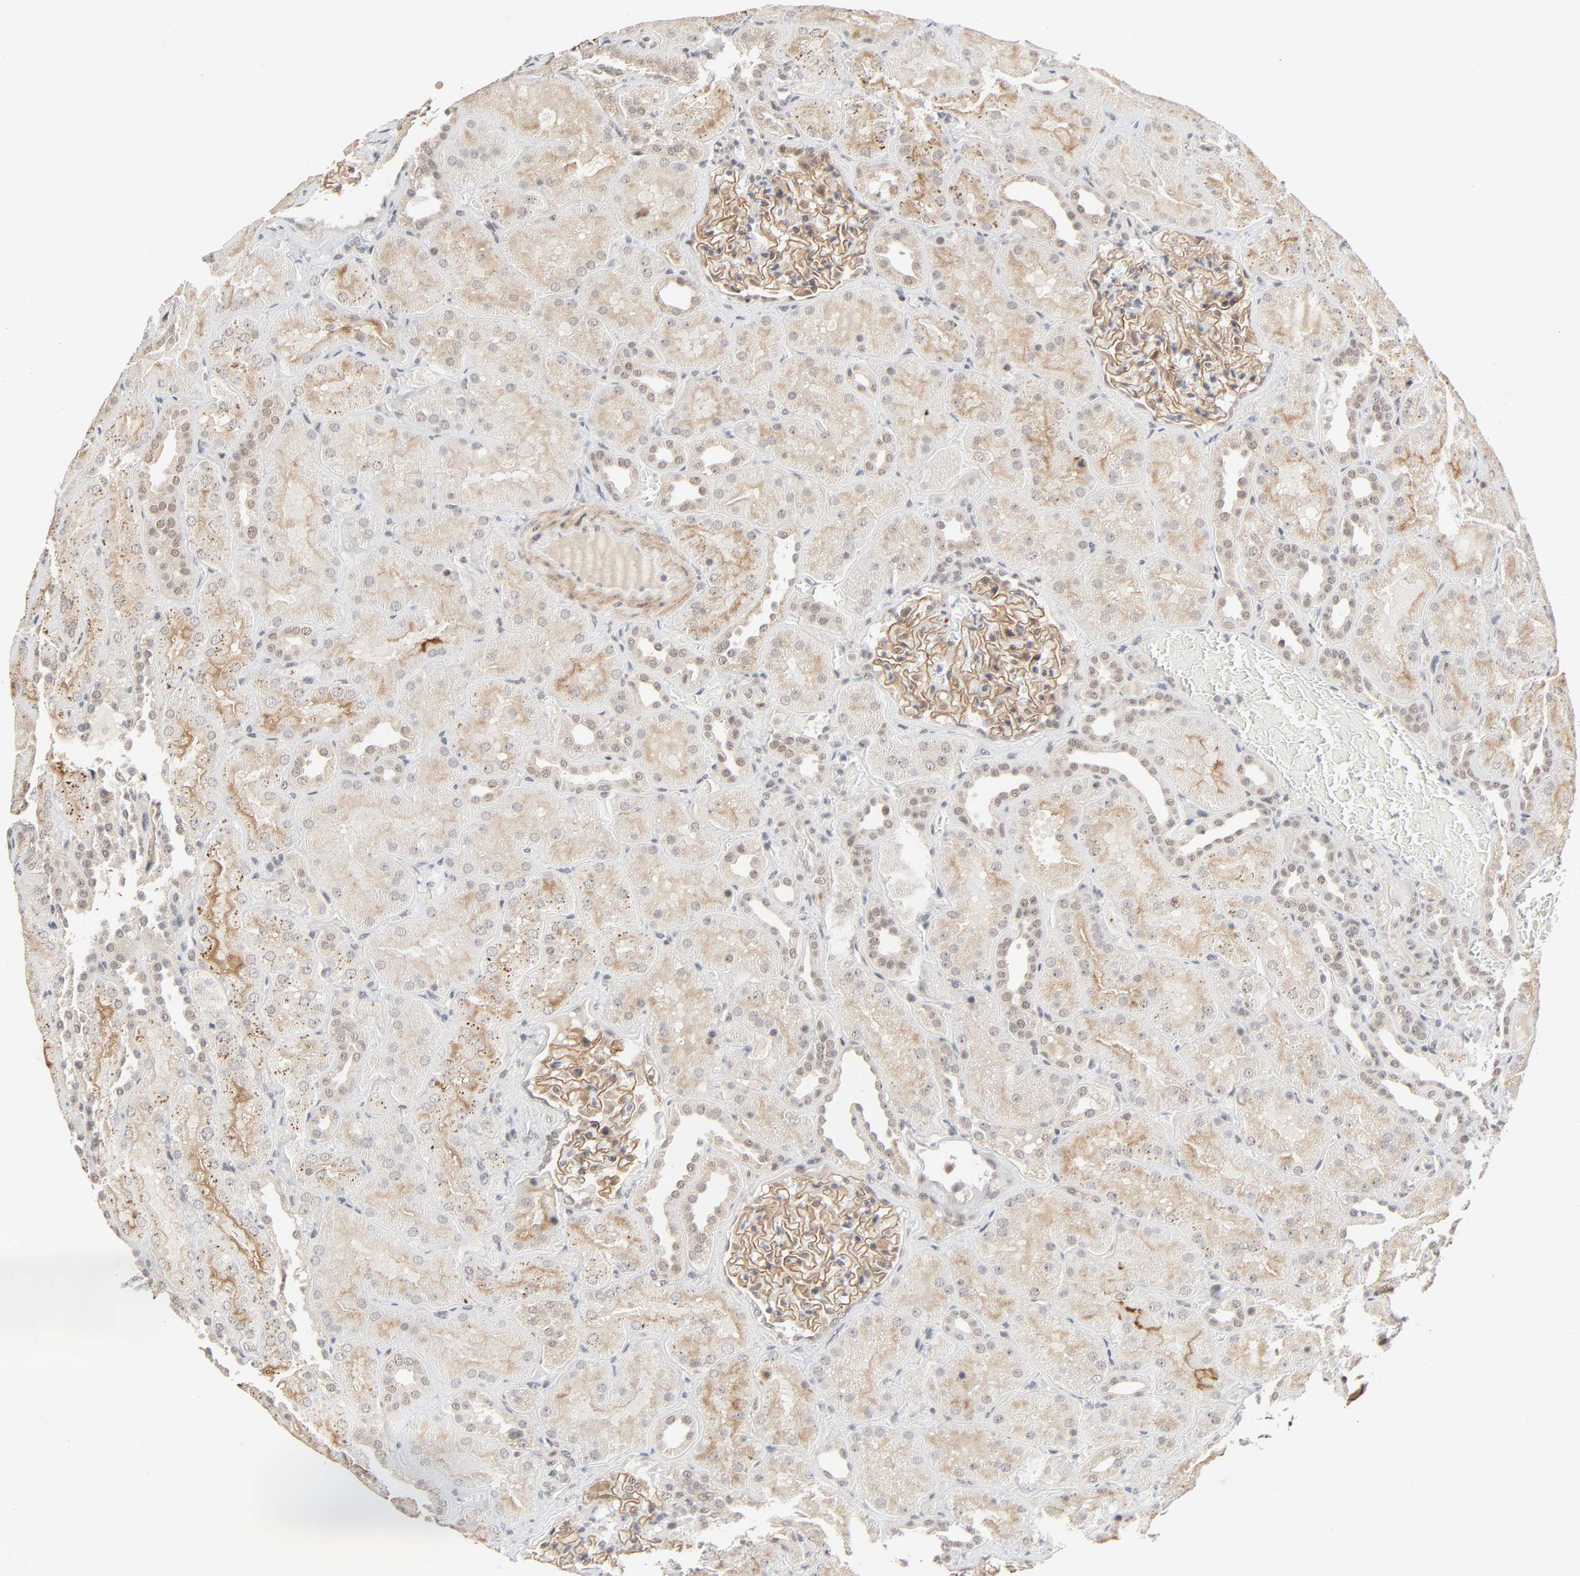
{"staining": {"intensity": "moderate", "quantity": ">75%", "location": "cytoplasmic/membranous"}, "tissue": "kidney", "cell_type": "Cells in glomeruli", "image_type": "normal", "snomed": [{"axis": "morphology", "description": "Normal tissue, NOS"}, {"axis": "topography", "description": "Kidney"}], "caption": "A histopathology image showing moderate cytoplasmic/membranous staining in about >75% of cells in glomeruli in normal kidney, as visualized by brown immunohistochemical staining.", "gene": "ZKSCAN8", "patient": {"sex": "male", "age": 28}}